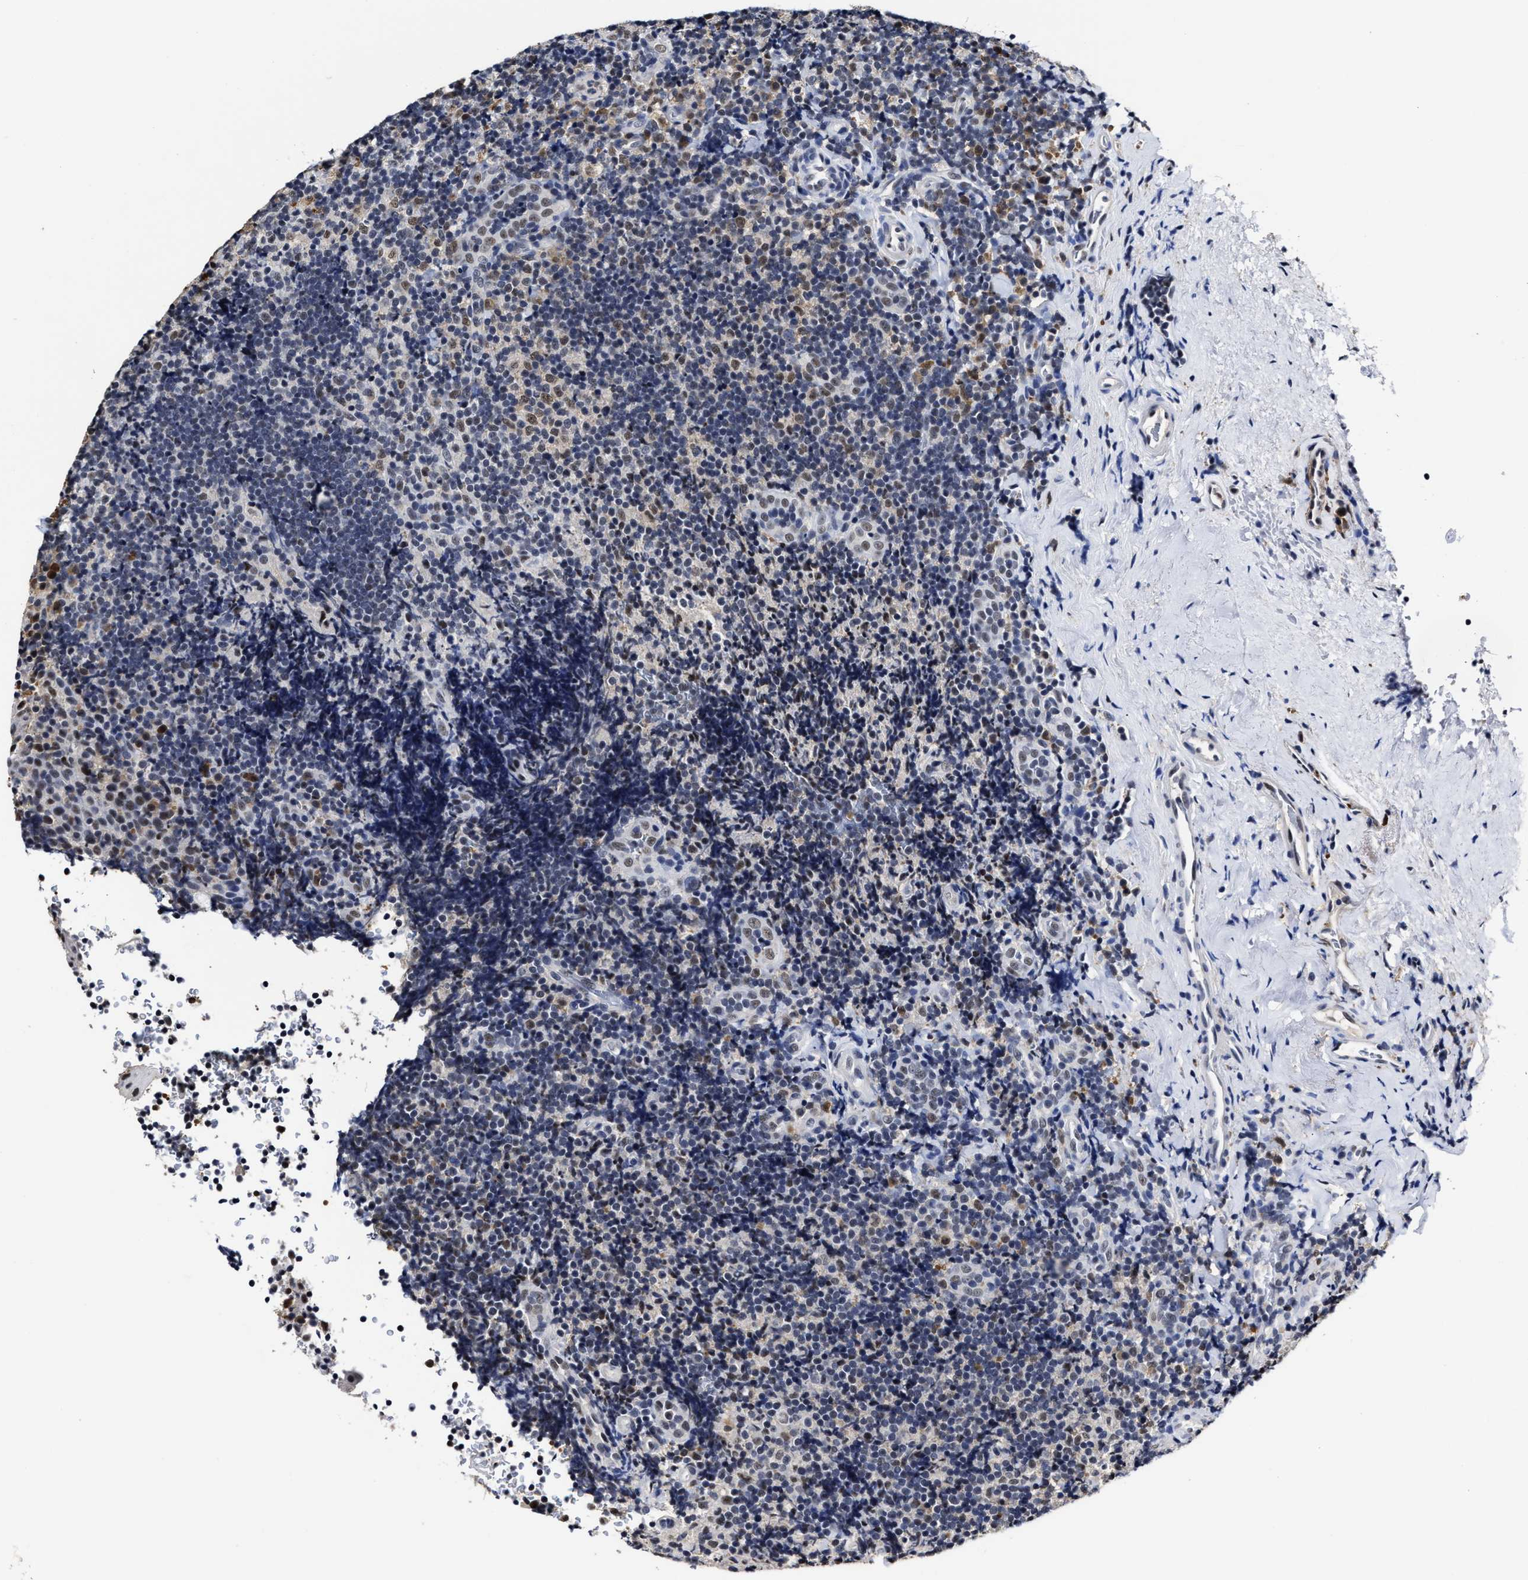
{"staining": {"intensity": "weak", "quantity": "<25%", "location": "cytoplasmic/membranous"}, "tissue": "tonsil", "cell_type": "Germinal center cells", "image_type": "normal", "snomed": [{"axis": "morphology", "description": "Normal tissue, NOS"}, {"axis": "topography", "description": "Tonsil"}], "caption": "Immunohistochemistry (IHC) histopathology image of normal tonsil: human tonsil stained with DAB (3,3'-diaminobenzidine) exhibits no significant protein staining in germinal center cells.", "gene": "PRPF4B", "patient": {"sex": "male", "age": 37}}